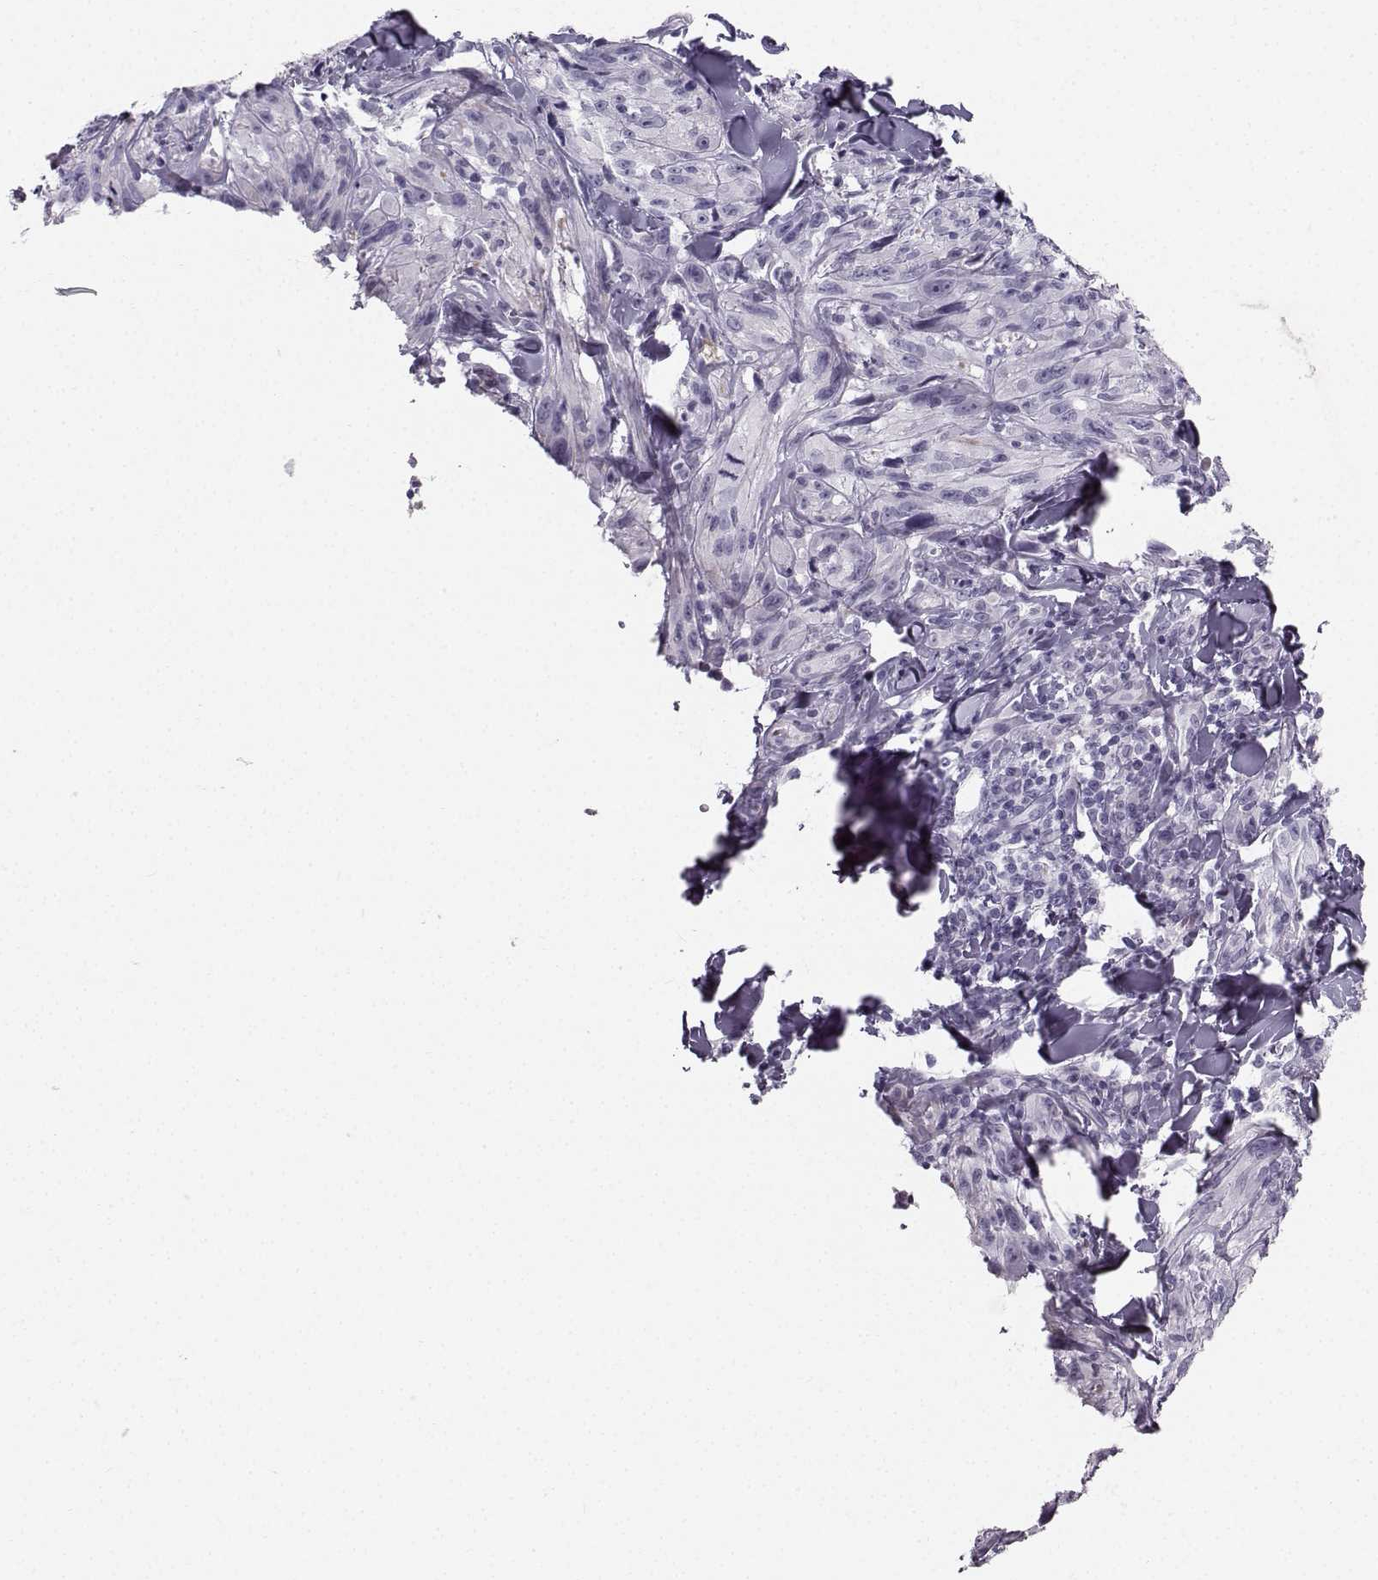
{"staining": {"intensity": "negative", "quantity": "none", "location": "none"}, "tissue": "melanoma", "cell_type": "Tumor cells", "image_type": "cancer", "snomed": [{"axis": "morphology", "description": "Malignant melanoma, NOS"}, {"axis": "topography", "description": "Skin"}], "caption": "Tumor cells are negative for brown protein staining in malignant melanoma.", "gene": "CASR", "patient": {"sex": "male", "age": 67}}